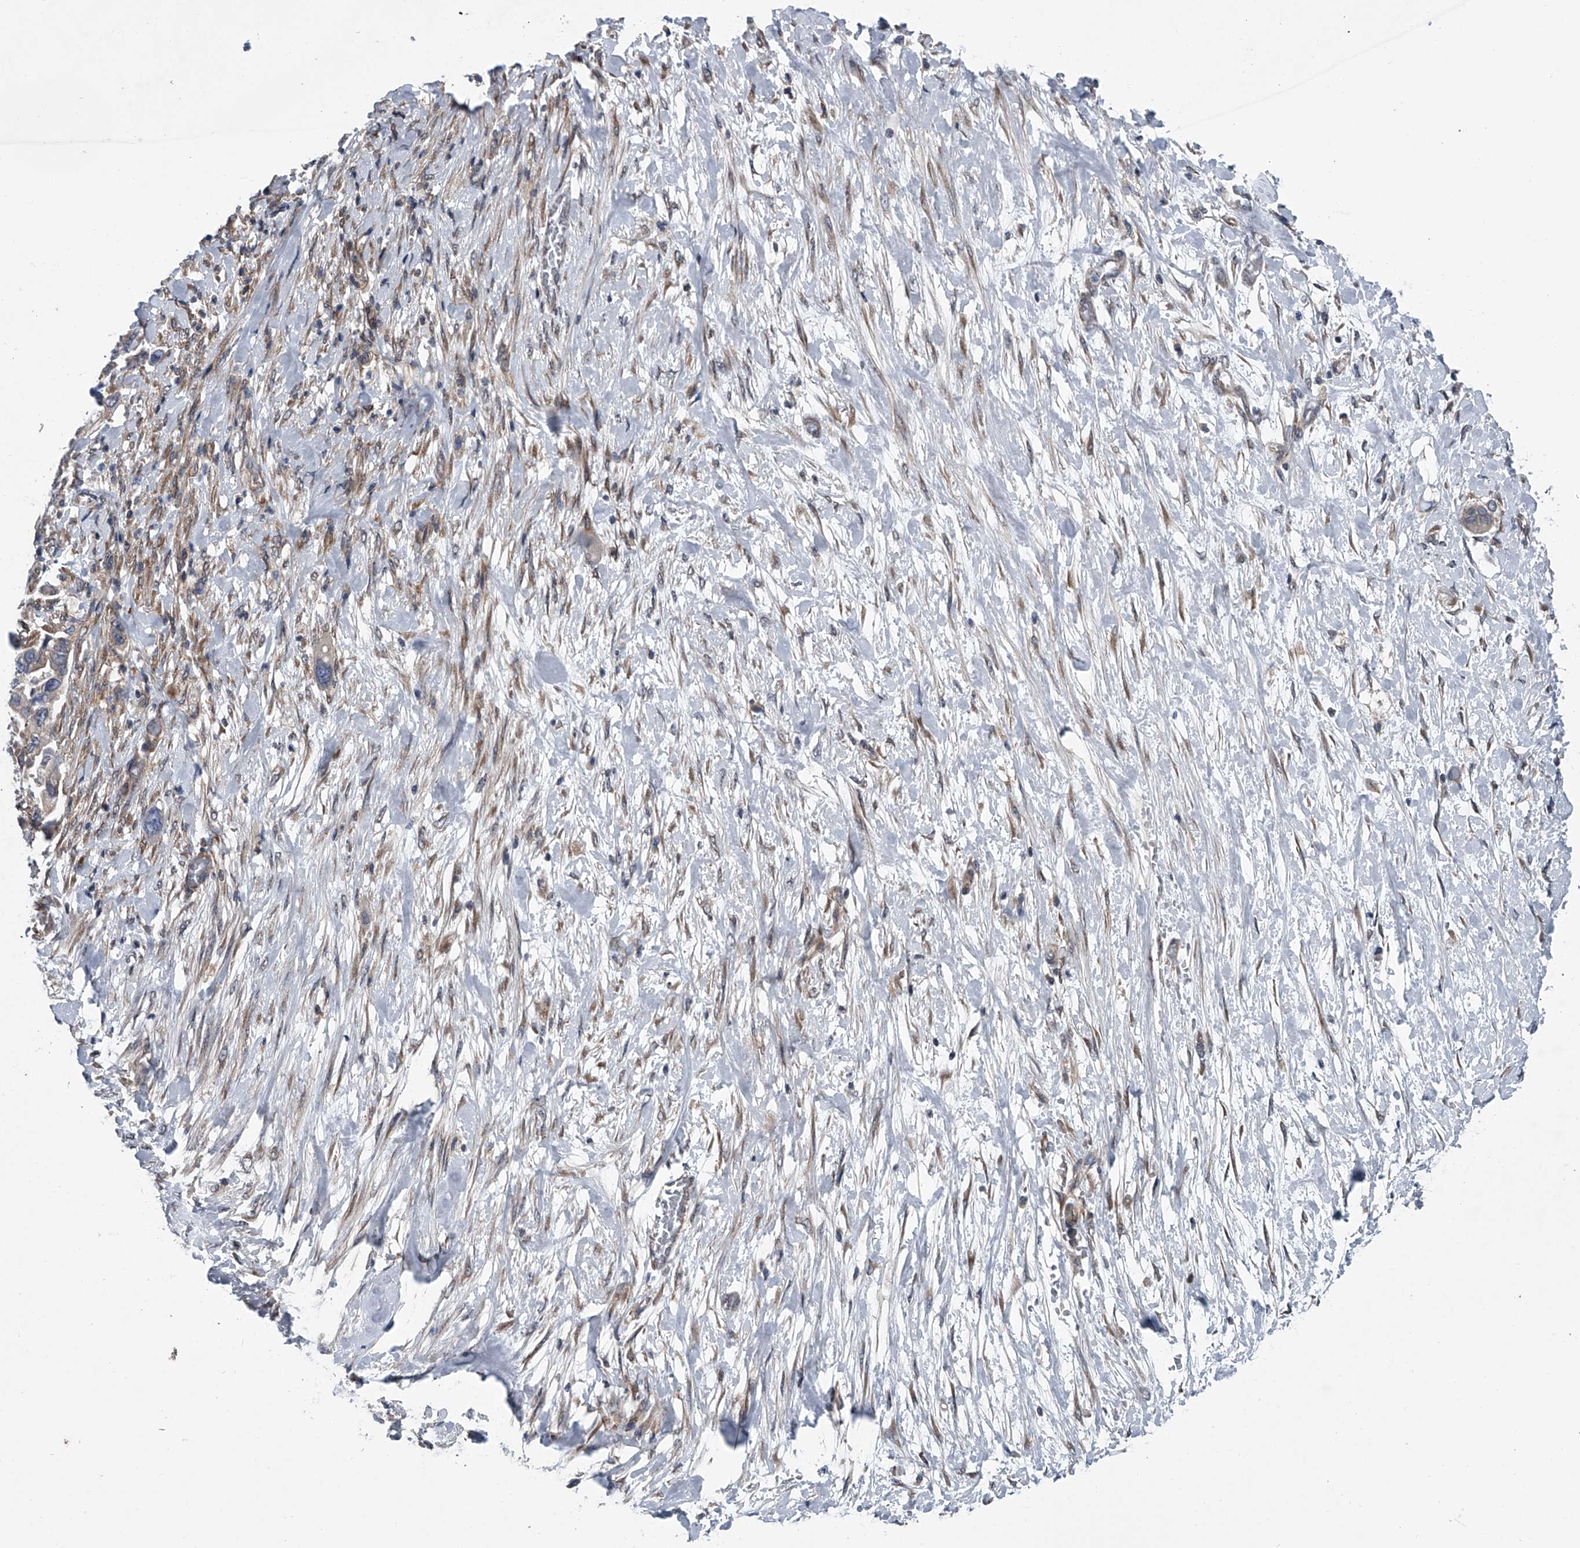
{"staining": {"intensity": "weak", "quantity": "<25%", "location": "cytoplasmic/membranous"}, "tissue": "pancreatic cancer", "cell_type": "Tumor cells", "image_type": "cancer", "snomed": [{"axis": "morphology", "description": "Adenocarcinoma, NOS"}, {"axis": "topography", "description": "Pancreas"}], "caption": "Immunohistochemistry (IHC) of human adenocarcinoma (pancreatic) exhibits no expression in tumor cells.", "gene": "PPP2R5D", "patient": {"sex": "male", "age": 68}}